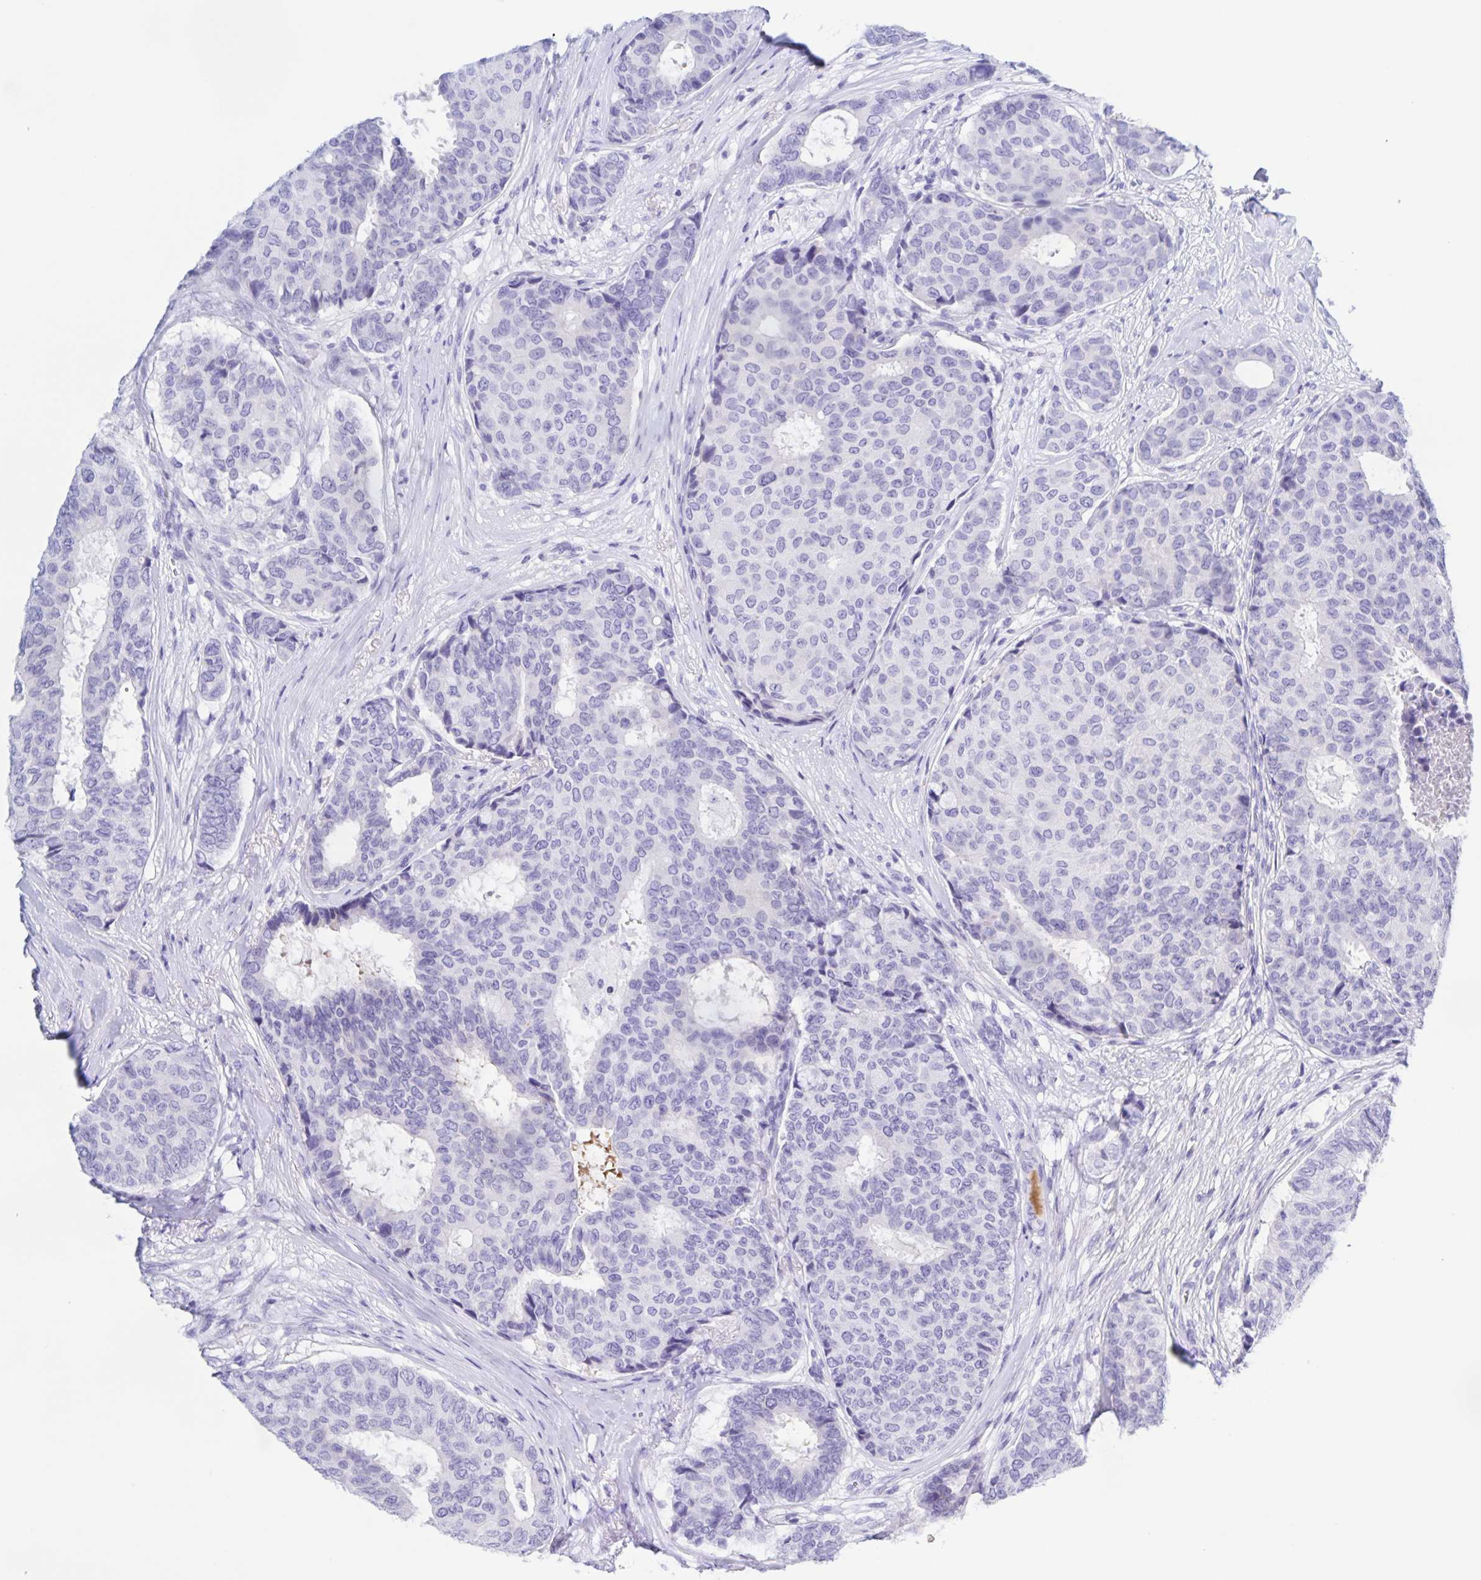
{"staining": {"intensity": "negative", "quantity": "none", "location": "none"}, "tissue": "breast cancer", "cell_type": "Tumor cells", "image_type": "cancer", "snomed": [{"axis": "morphology", "description": "Duct carcinoma"}, {"axis": "topography", "description": "Breast"}], "caption": "Image shows no significant protein expression in tumor cells of infiltrating ductal carcinoma (breast). (DAB IHC, high magnification).", "gene": "CATSPER4", "patient": {"sex": "female", "age": 75}}